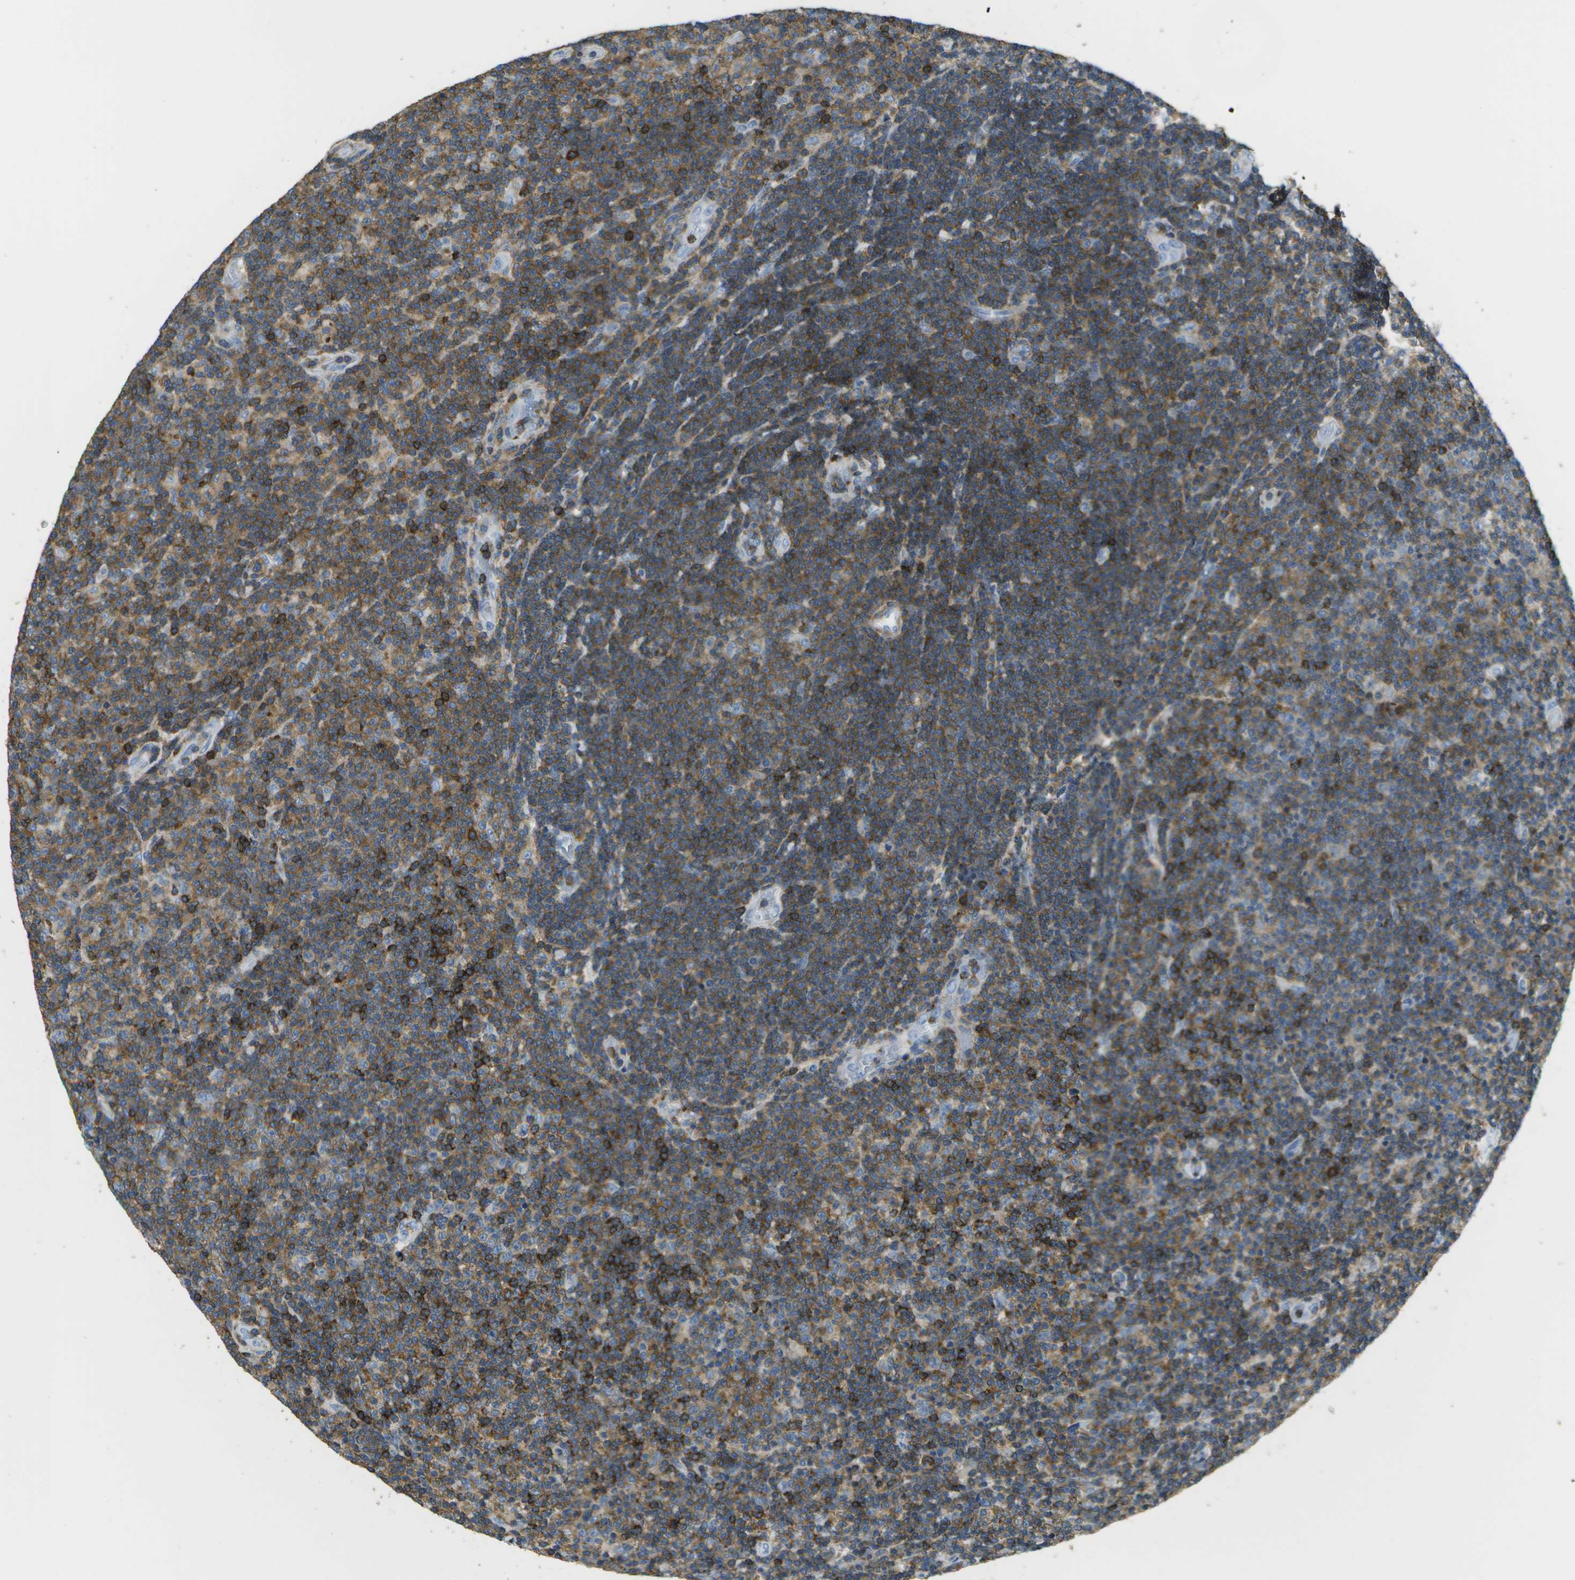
{"staining": {"intensity": "moderate", "quantity": ">75%", "location": "cytoplasmic/membranous"}, "tissue": "lymphoma", "cell_type": "Tumor cells", "image_type": "cancer", "snomed": [{"axis": "morphology", "description": "Malignant lymphoma, non-Hodgkin's type, Low grade"}, {"axis": "topography", "description": "Lymph node"}], "caption": "Low-grade malignant lymphoma, non-Hodgkin's type stained with a protein marker displays moderate staining in tumor cells.", "gene": "RCSD1", "patient": {"sex": "male", "age": 83}}